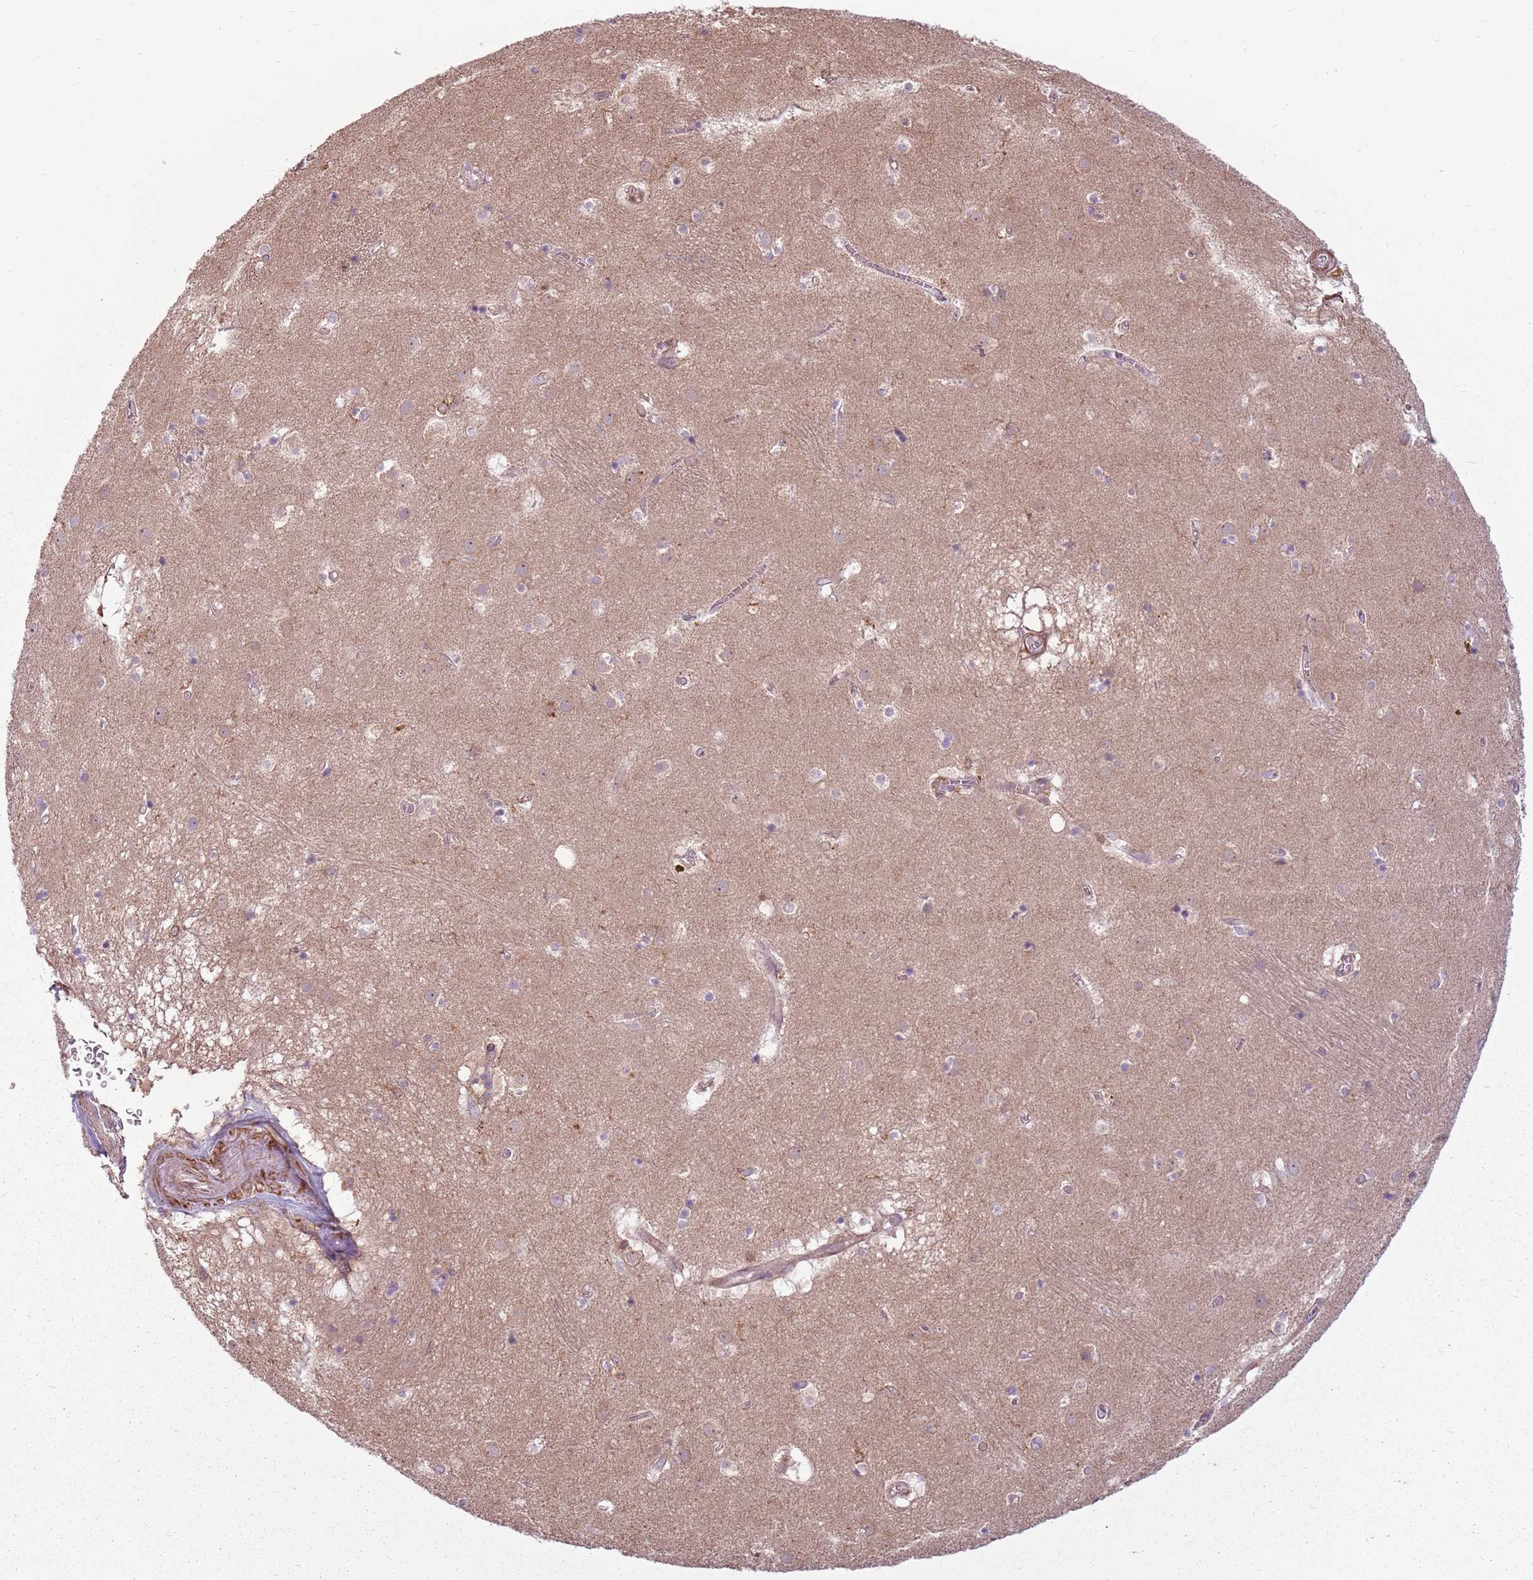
{"staining": {"intensity": "weak", "quantity": "<25%", "location": "cytoplasmic/membranous"}, "tissue": "caudate", "cell_type": "Glial cells", "image_type": "normal", "snomed": [{"axis": "morphology", "description": "Normal tissue, NOS"}, {"axis": "topography", "description": "Lateral ventricle wall"}], "caption": "Immunohistochemistry of normal human caudate demonstrates no positivity in glial cells.", "gene": "RPL21", "patient": {"sex": "male", "age": 70}}